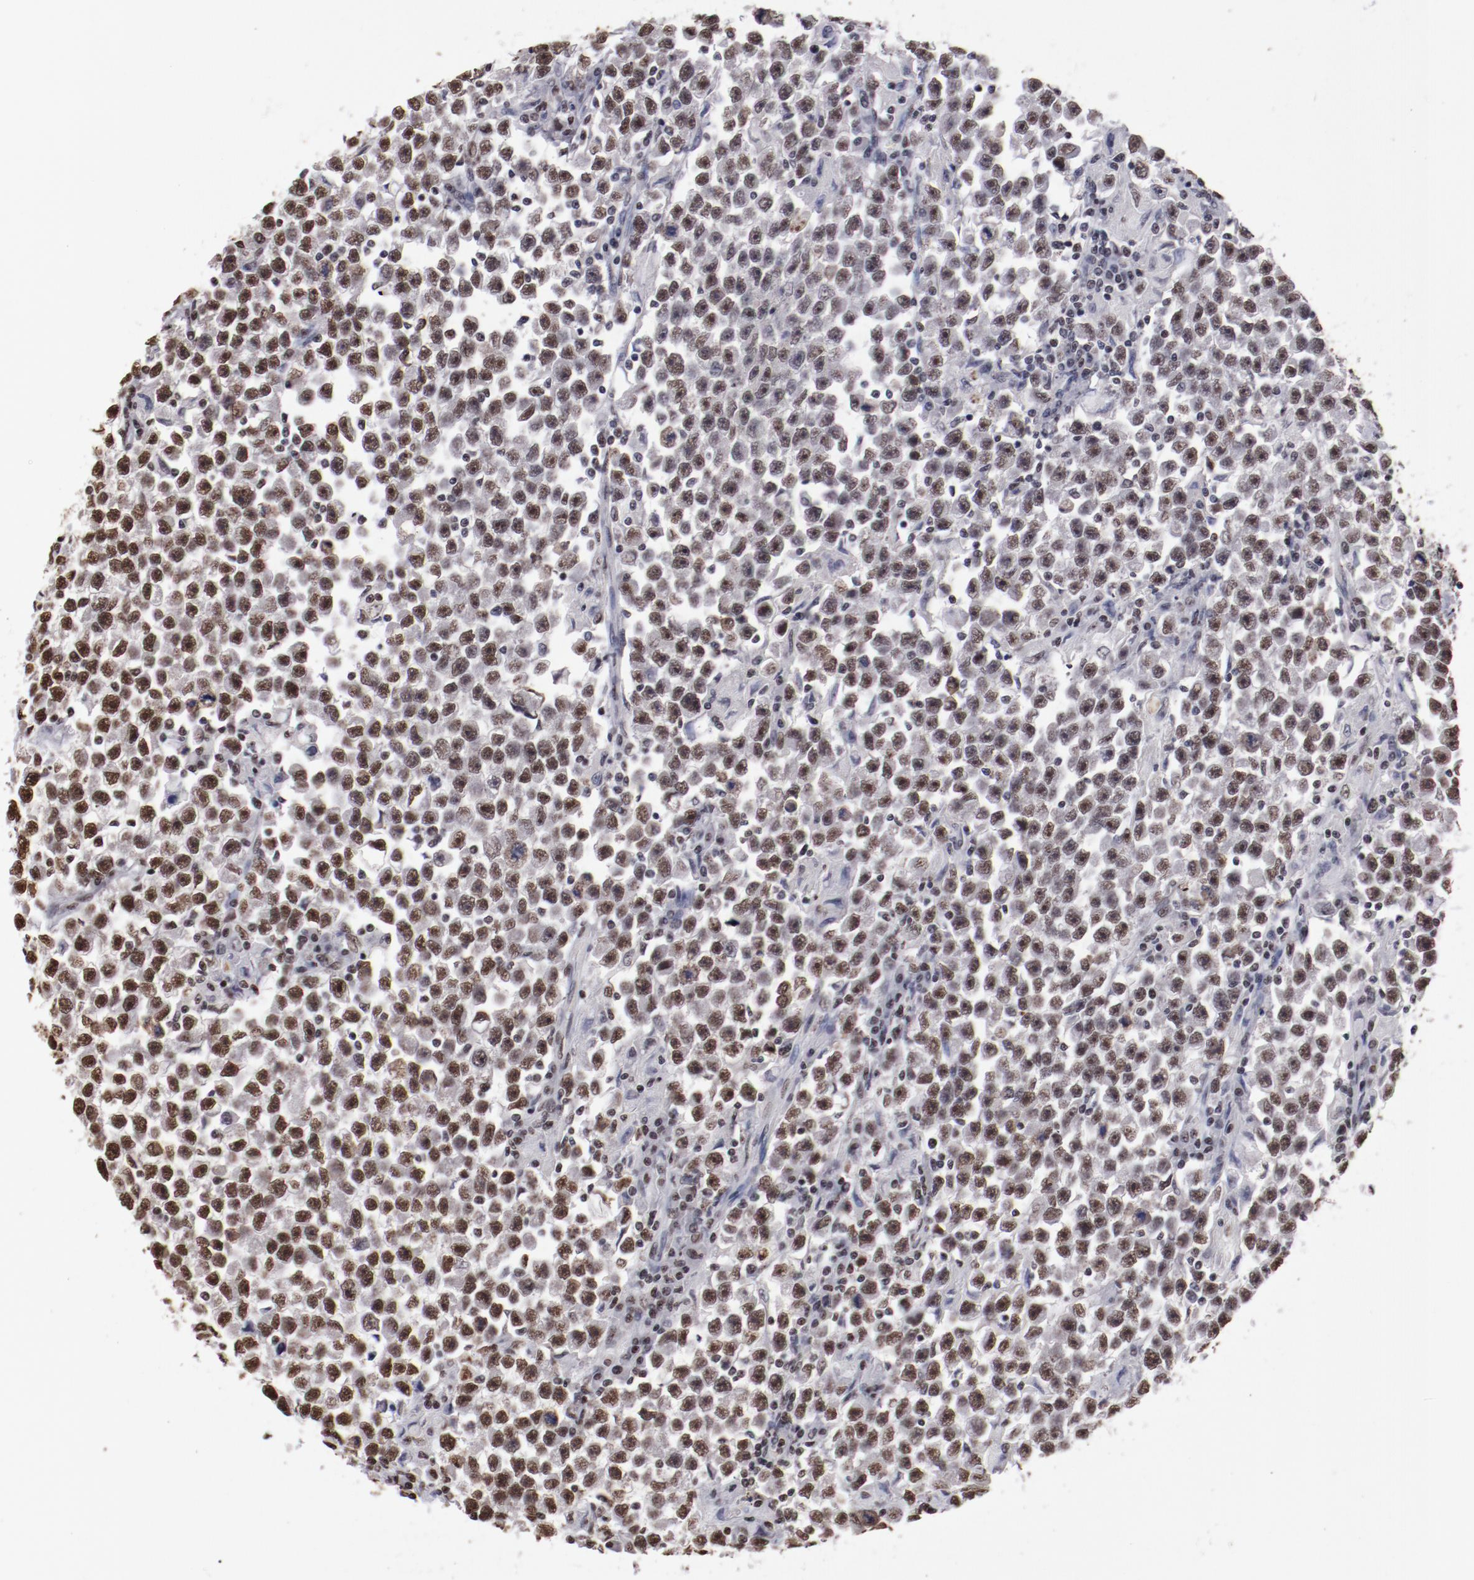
{"staining": {"intensity": "strong", "quantity": ">75%", "location": "nuclear"}, "tissue": "testis cancer", "cell_type": "Tumor cells", "image_type": "cancer", "snomed": [{"axis": "morphology", "description": "Seminoma, NOS"}, {"axis": "topography", "description": "Testis"}], "caption": "Testis cancer (seminoma) stained with a protein marker displays strong staining in tumor cells.", "gene": "HNRNPA2B1", "patient": {"sex": "male", "age": 33}}